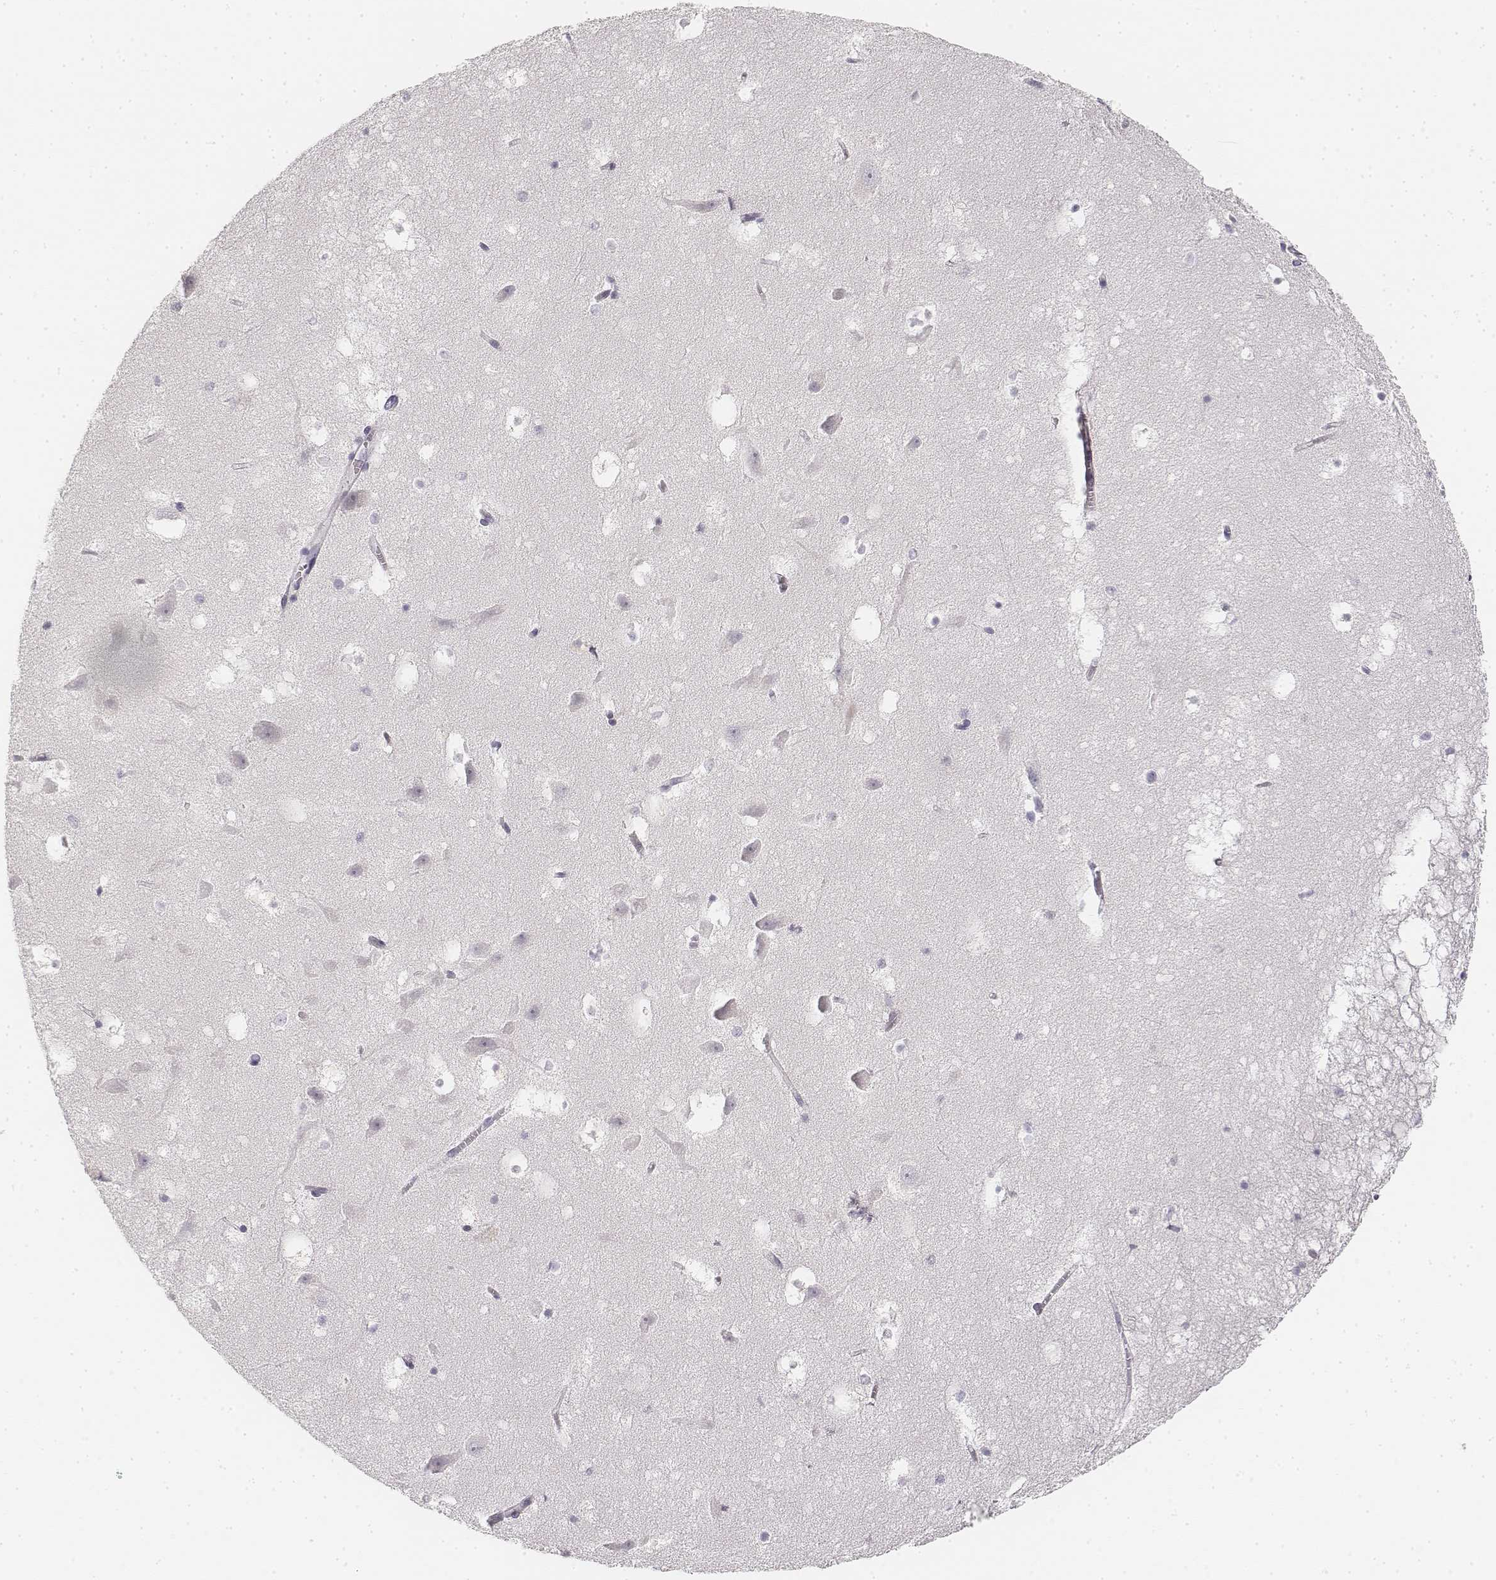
{"staining": {"intensity": "negative", "quantity": "none", "location": "none"}, "tissue": "hippocampus", "cell_type": "Glial cells", "image_type": "normal", "snomed": [{"axis": "morphology", "description": "Normal tissue, NOS"}, {"axis": "topography", "description": "Hippocampus"}], "caption": "An image of hippocampus stained for a protein reveals no brown staining in glial cells. (Brightfield microscopy of DAB (3,3'-diaminobenzidine) IHC at high magnification).", "gene": "DSG4", "patient": {"sex": "male", "age": 58}}